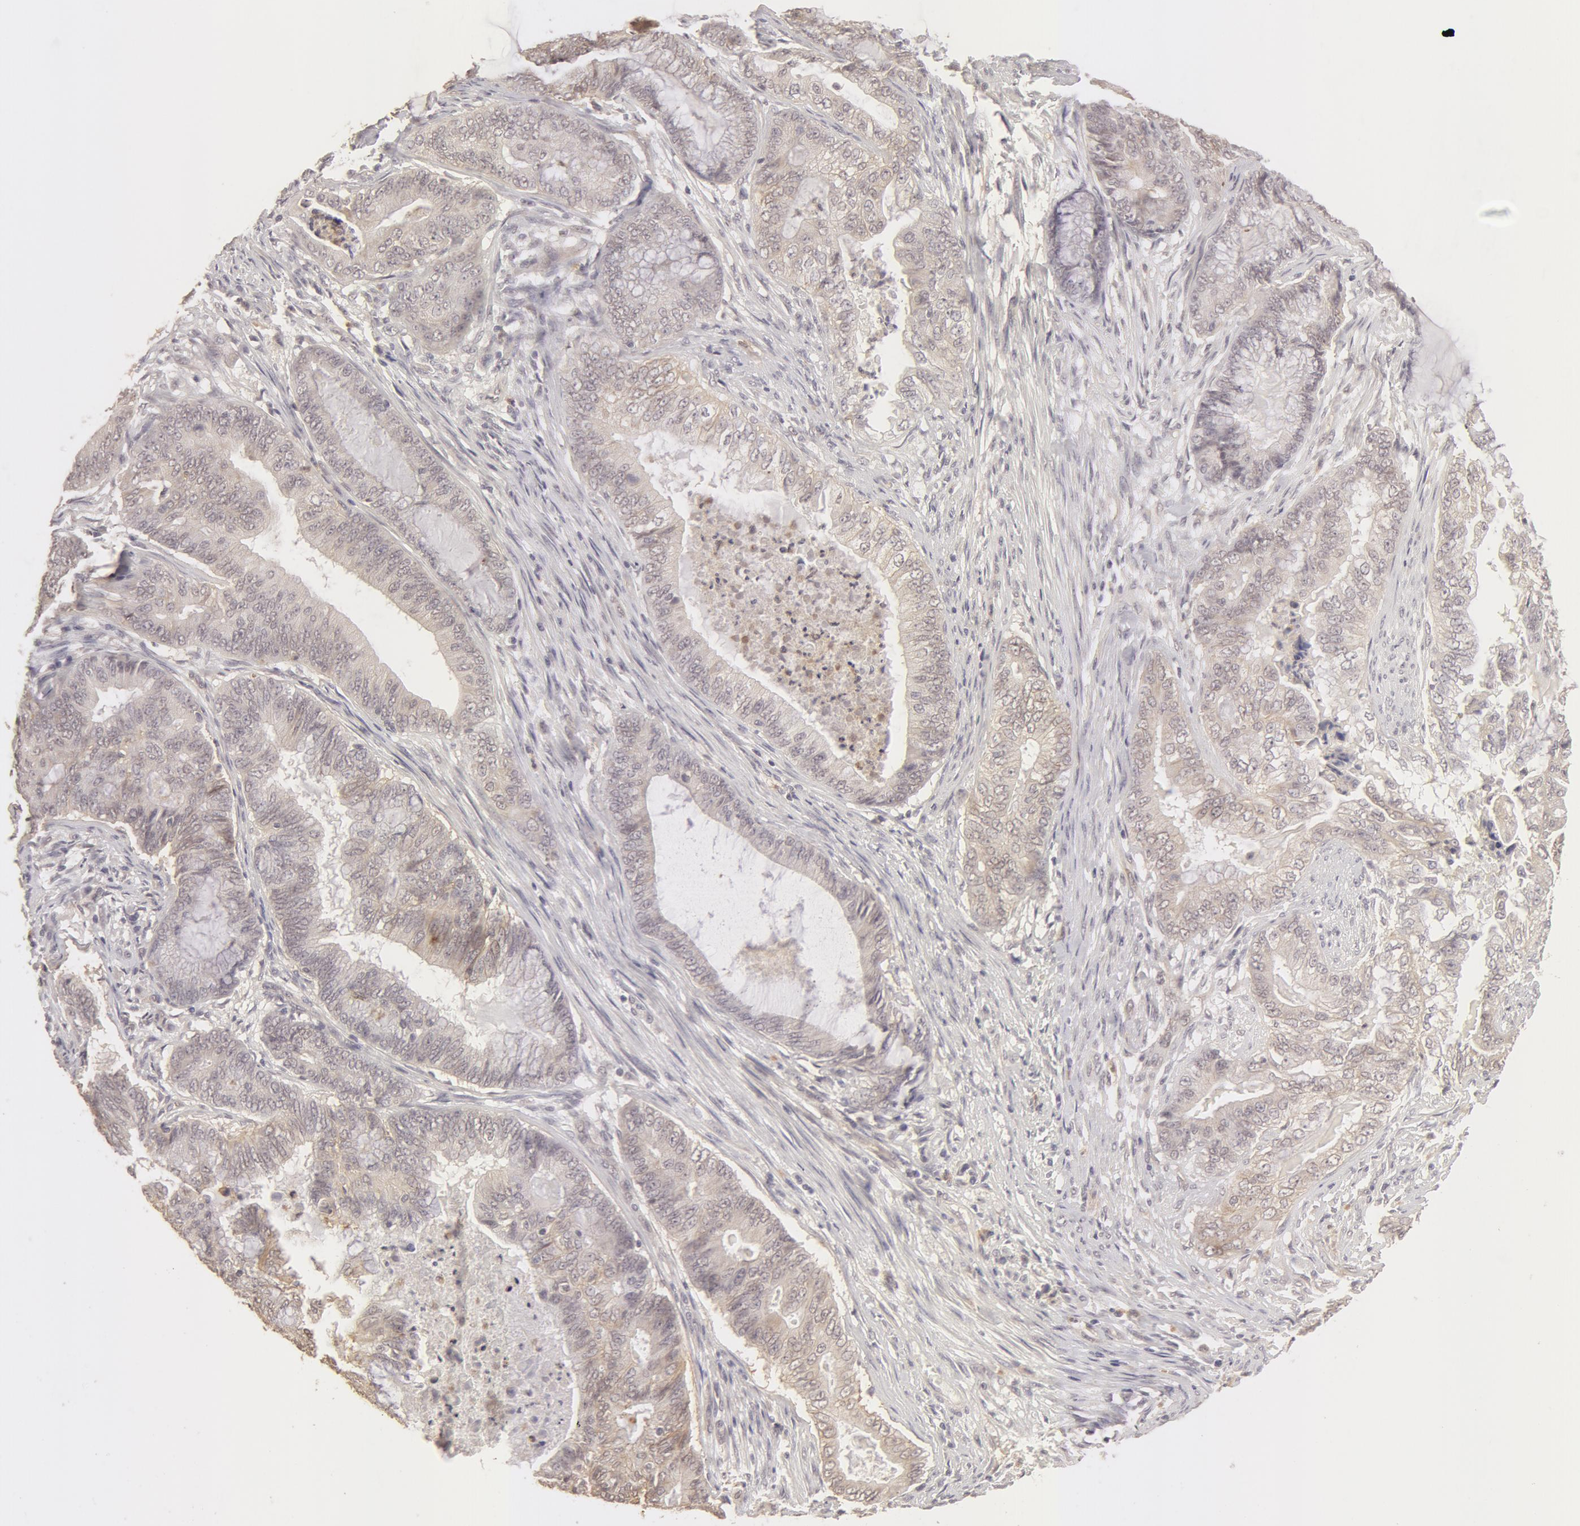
{"staining": {"intensity": "weak", "quantity": ">75%", "location": "cytoplasmic/membranous"}, "tissue": "endometrial cancer", "cell_type": "Tumor cells", "image_type": "cancer", "snomed": [{"axis": "morphology", "description": "Adenocarcinoma, NOS"}, {"axis": "topography", "description": "Endometrium"}], "caption": "Brown immunohistochemical staining in human adenocarcinoma (endometrial) exhibits weak cytoplasmic/membranous staining in approximately >75% of tumor cells.", "gene": "ADAM10", "patient": {"sex": "female", "age": 63}}